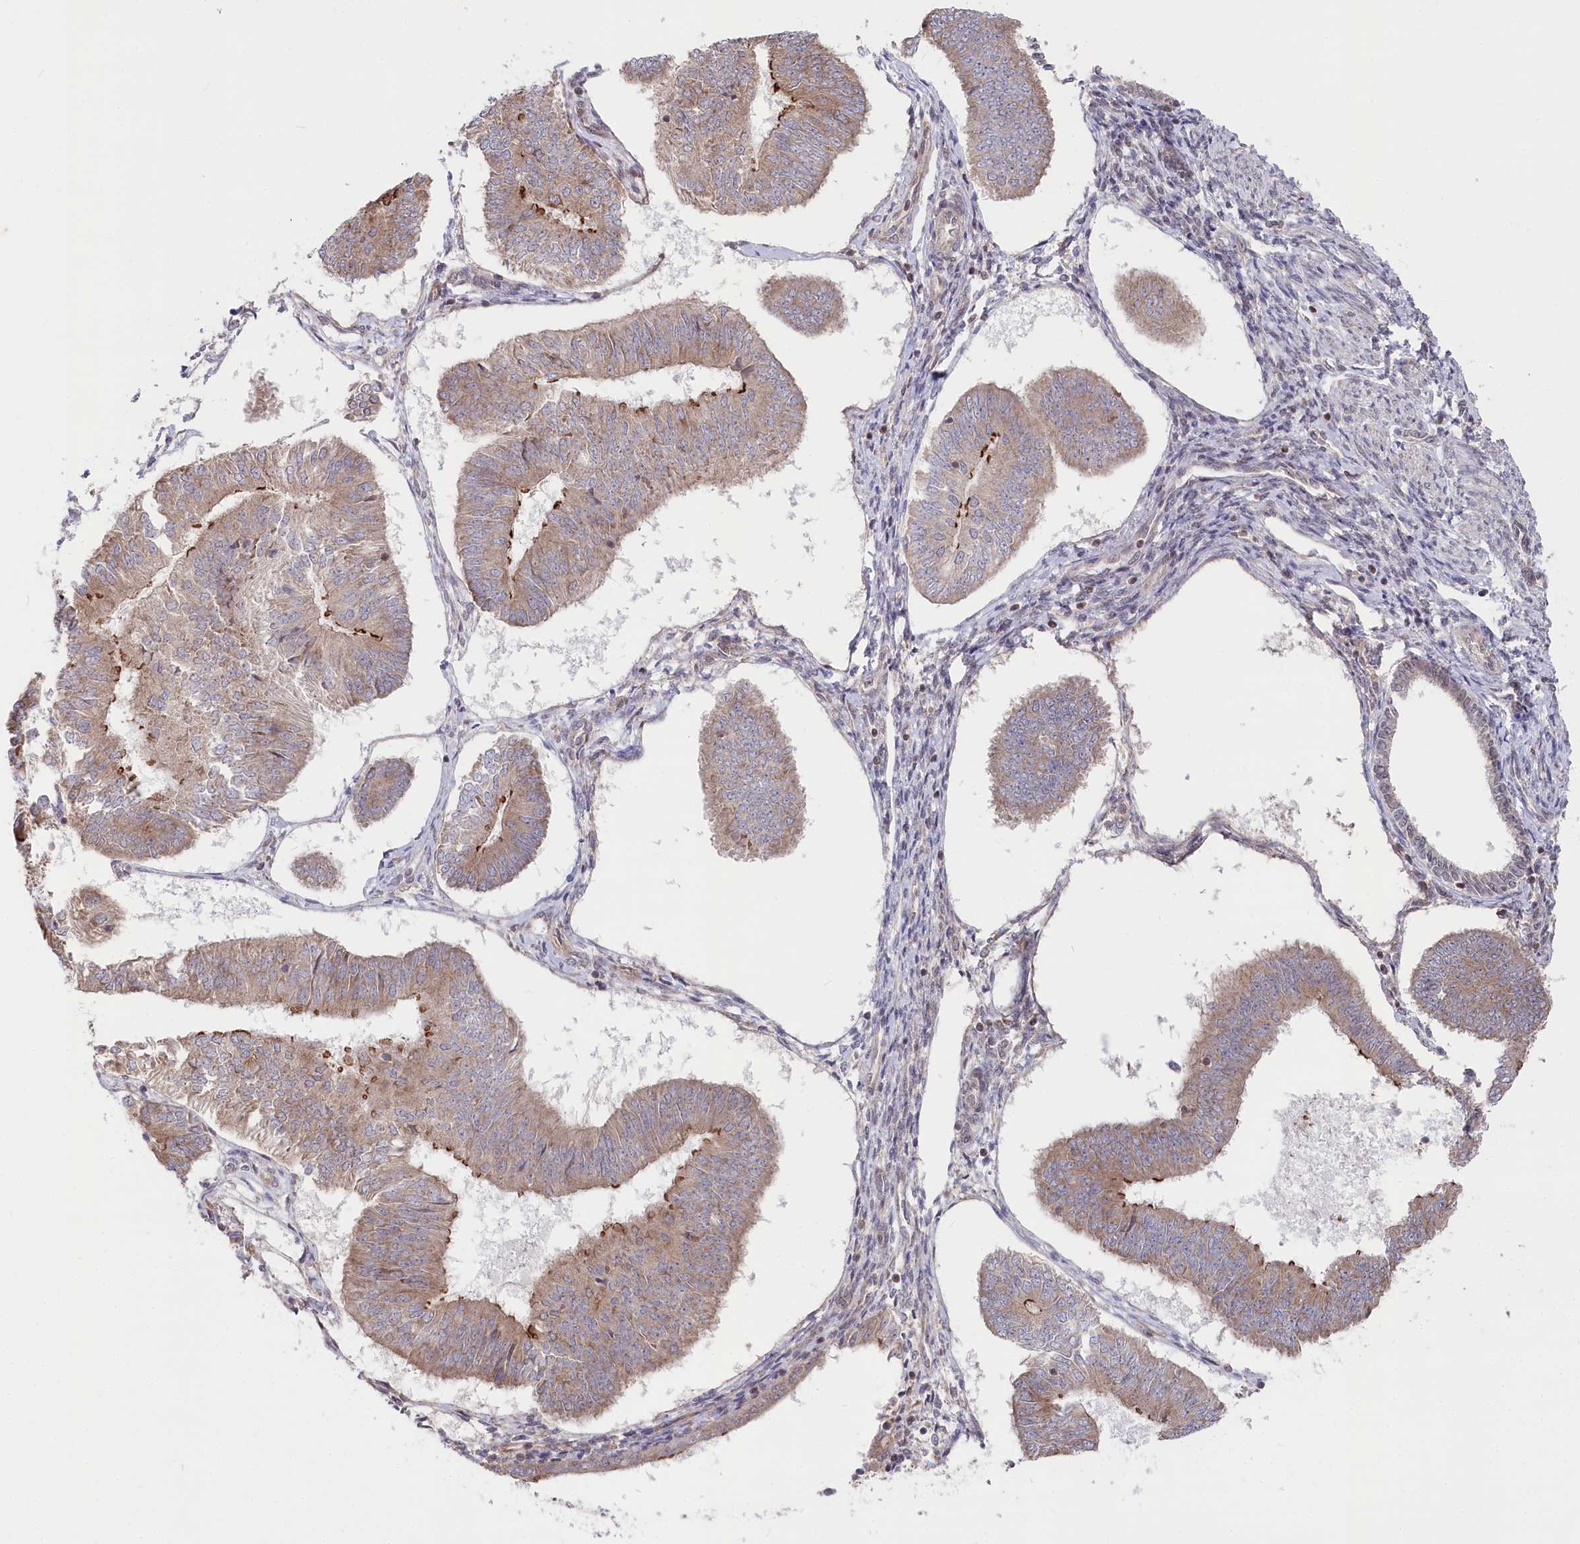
{"staining": {"intensity": "moderate", "quantity": "<25%", "location": "cytoplasmic/membranous"}, "tissue": "endometrial cancer", "cell_type": "Tumor cells", "image_type": "cancer", "snomed": [{"axis": "morphology", "description": "Adenocarcinoma, NOS"}, {"axis": "topography", "description": "Endometrium"}], "caption": "Tumor cells display low levels of moderate cytoplasmic/membranous staining in about <25% of cells in human adenocarcinoma (endometrial).", "gene": "CGGBP1", "patient": {"sex": "female", "age": 58}}